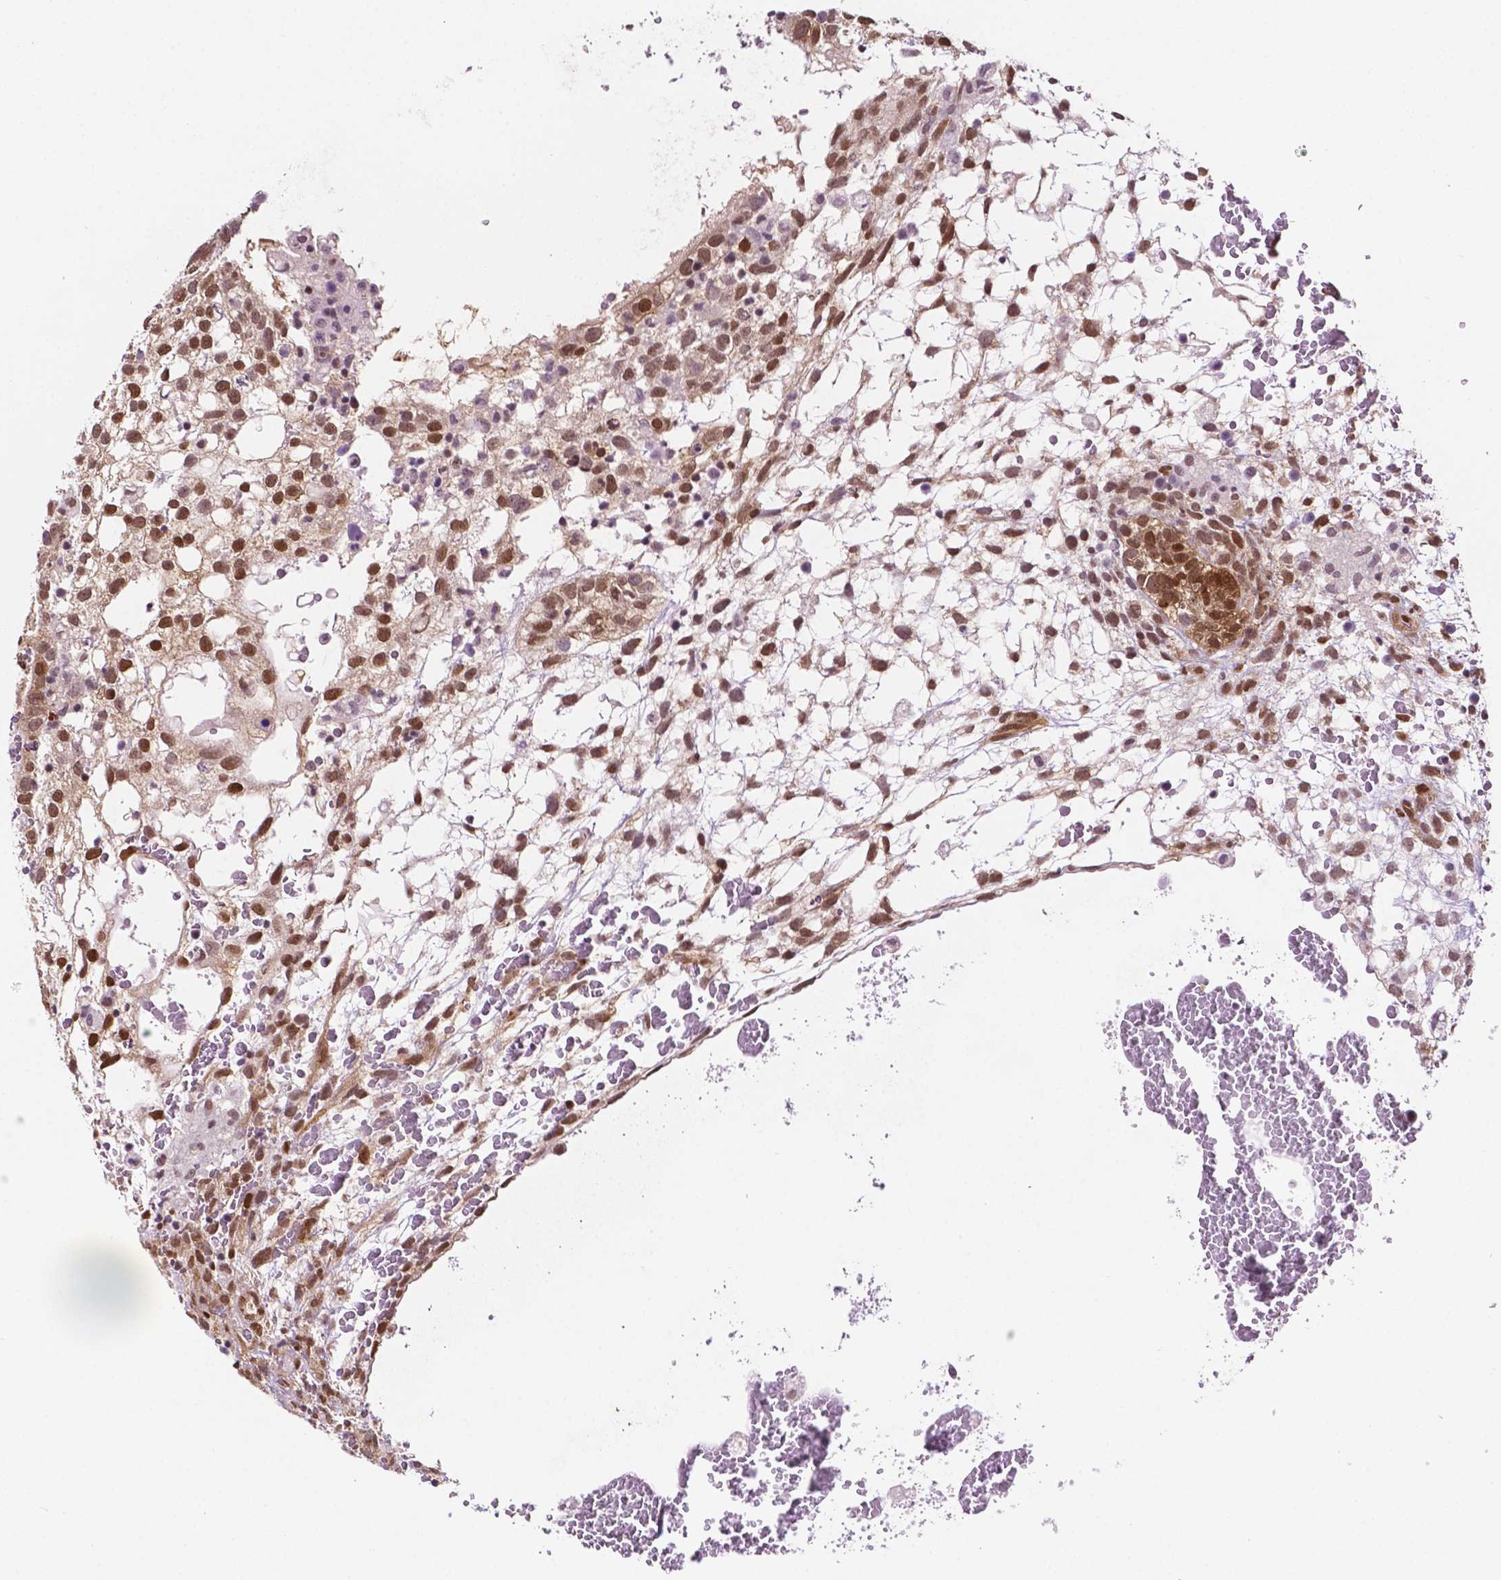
{"staining": {"intensity": "moderate", "quantity": ">75%", "location": "cytoplasmic/membranous,nuclear"}, "tissue": "testis cancer", "cell_type": "Tumor cells", "image_type": "cancer", "snomed": [{"axis": "morphology", "description": "Normal tissue, NOS"}, {"axis": "morphology", "description": "Carcinoma, Embryonal, NOS"}, {"axis": "topography", "description": "Testis"}], "caption": "About >75% of tumor cells in human testis embryonal carcinoma demonstrate moderate cytoplasmic/membranous and nuclear protein expression as visualized by brown immunohistochemical staining.", "gene": "ERF", "patient": {"sex": "male", "age": 32}}